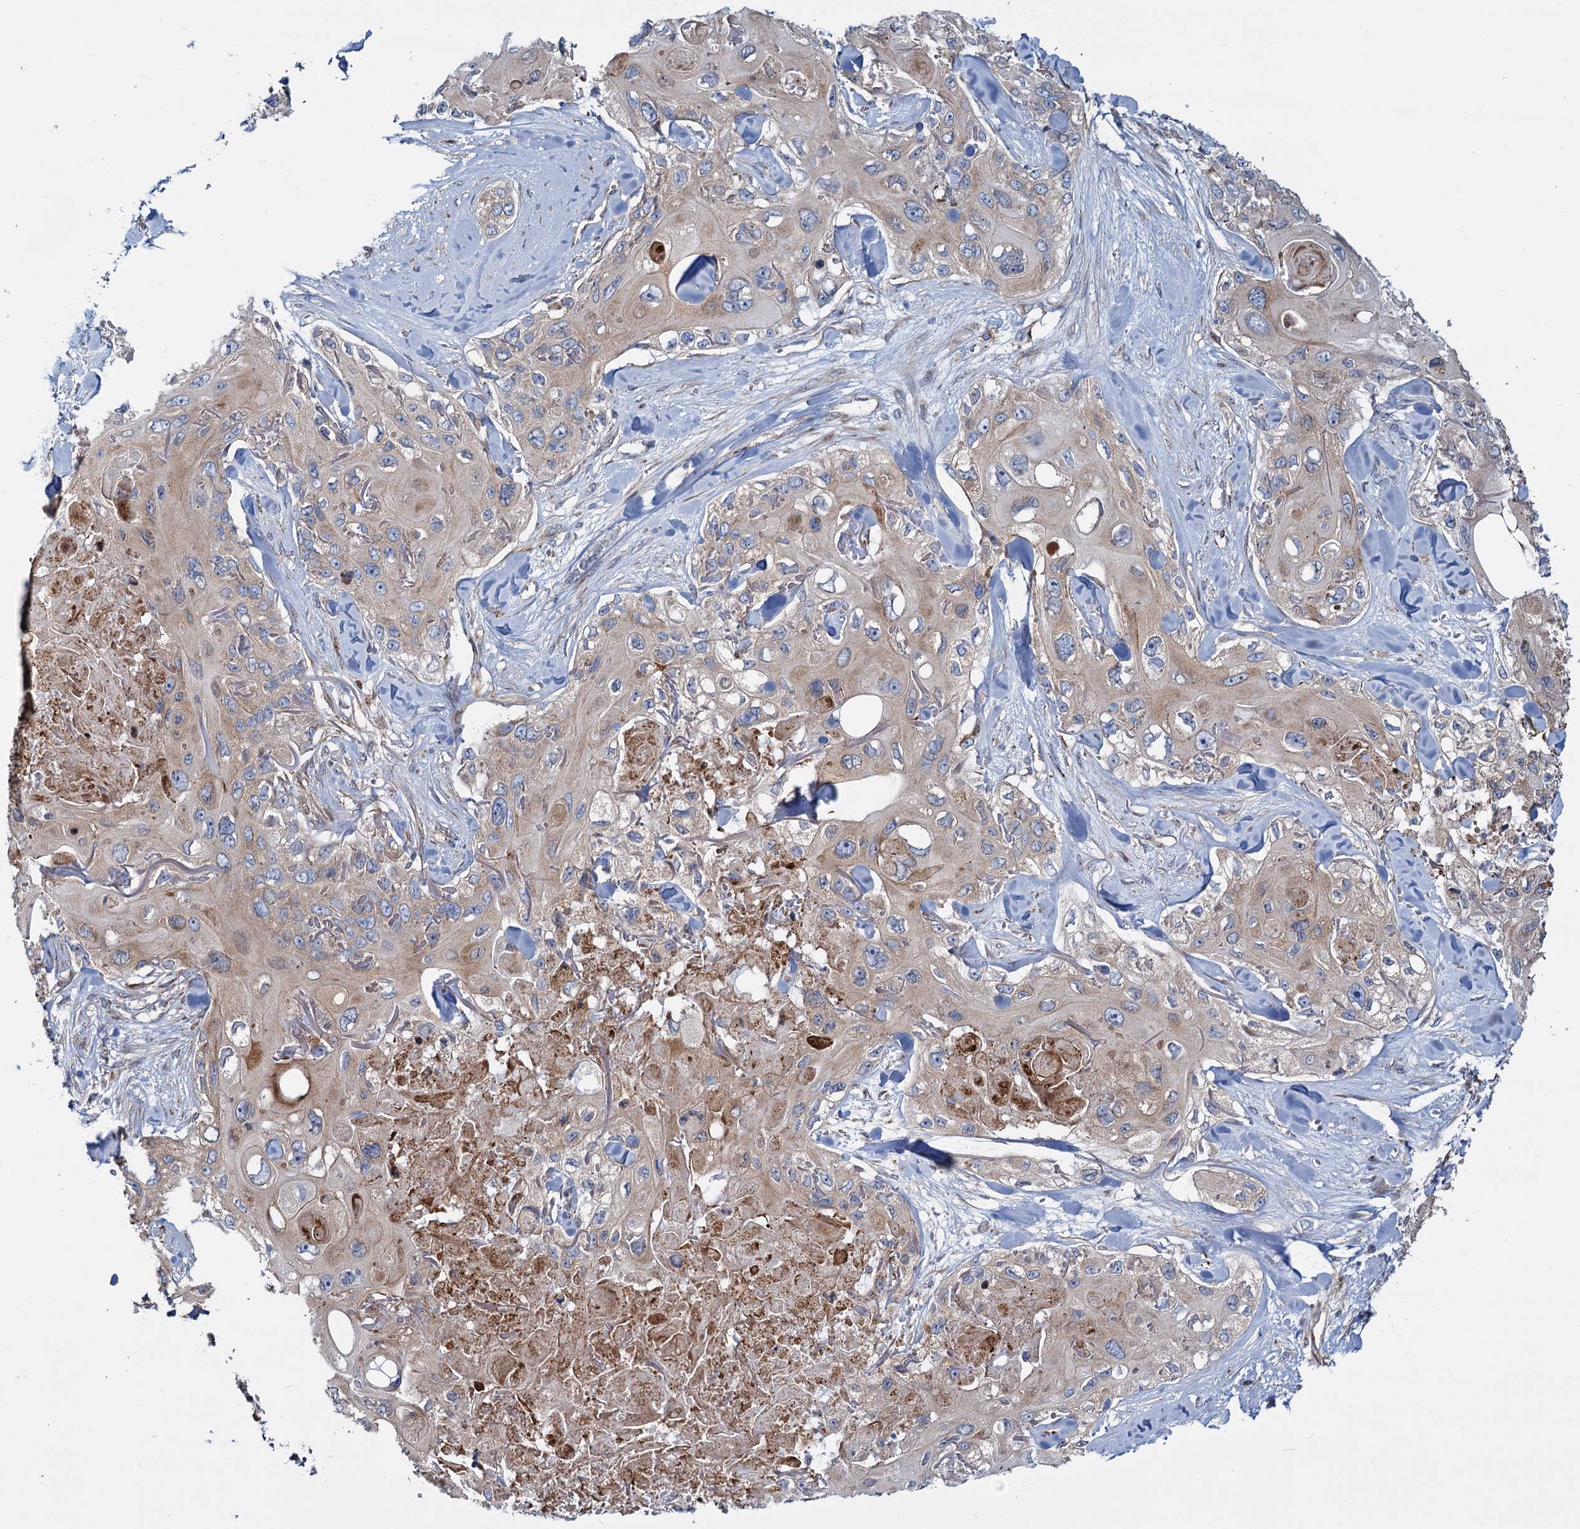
{"staining": {"intensity": "moderate", "quantity": "25%-75%", "location": "cytoplasmic/membranous"}, "tissue": "skin cancer", "cell_type": "Tumor cells", "image_type": "cancer", "snomed": [{"axis": "morphology", "description": "Normal tissue, NOS"}, {"axis": "morphology", "description": "Squamous cell carcinoma, NOS"}, {"axis": "topography", "description": "Skin"}], "caption": "A medium amount of moderate cytoplasmic/membranous expression is seen in approximately 25%-75% of tumor cells in squamous cell carcinoma (skin) tissue.", "gene": "PSEN1", "patient": {"sex": "male", "age": 72}}